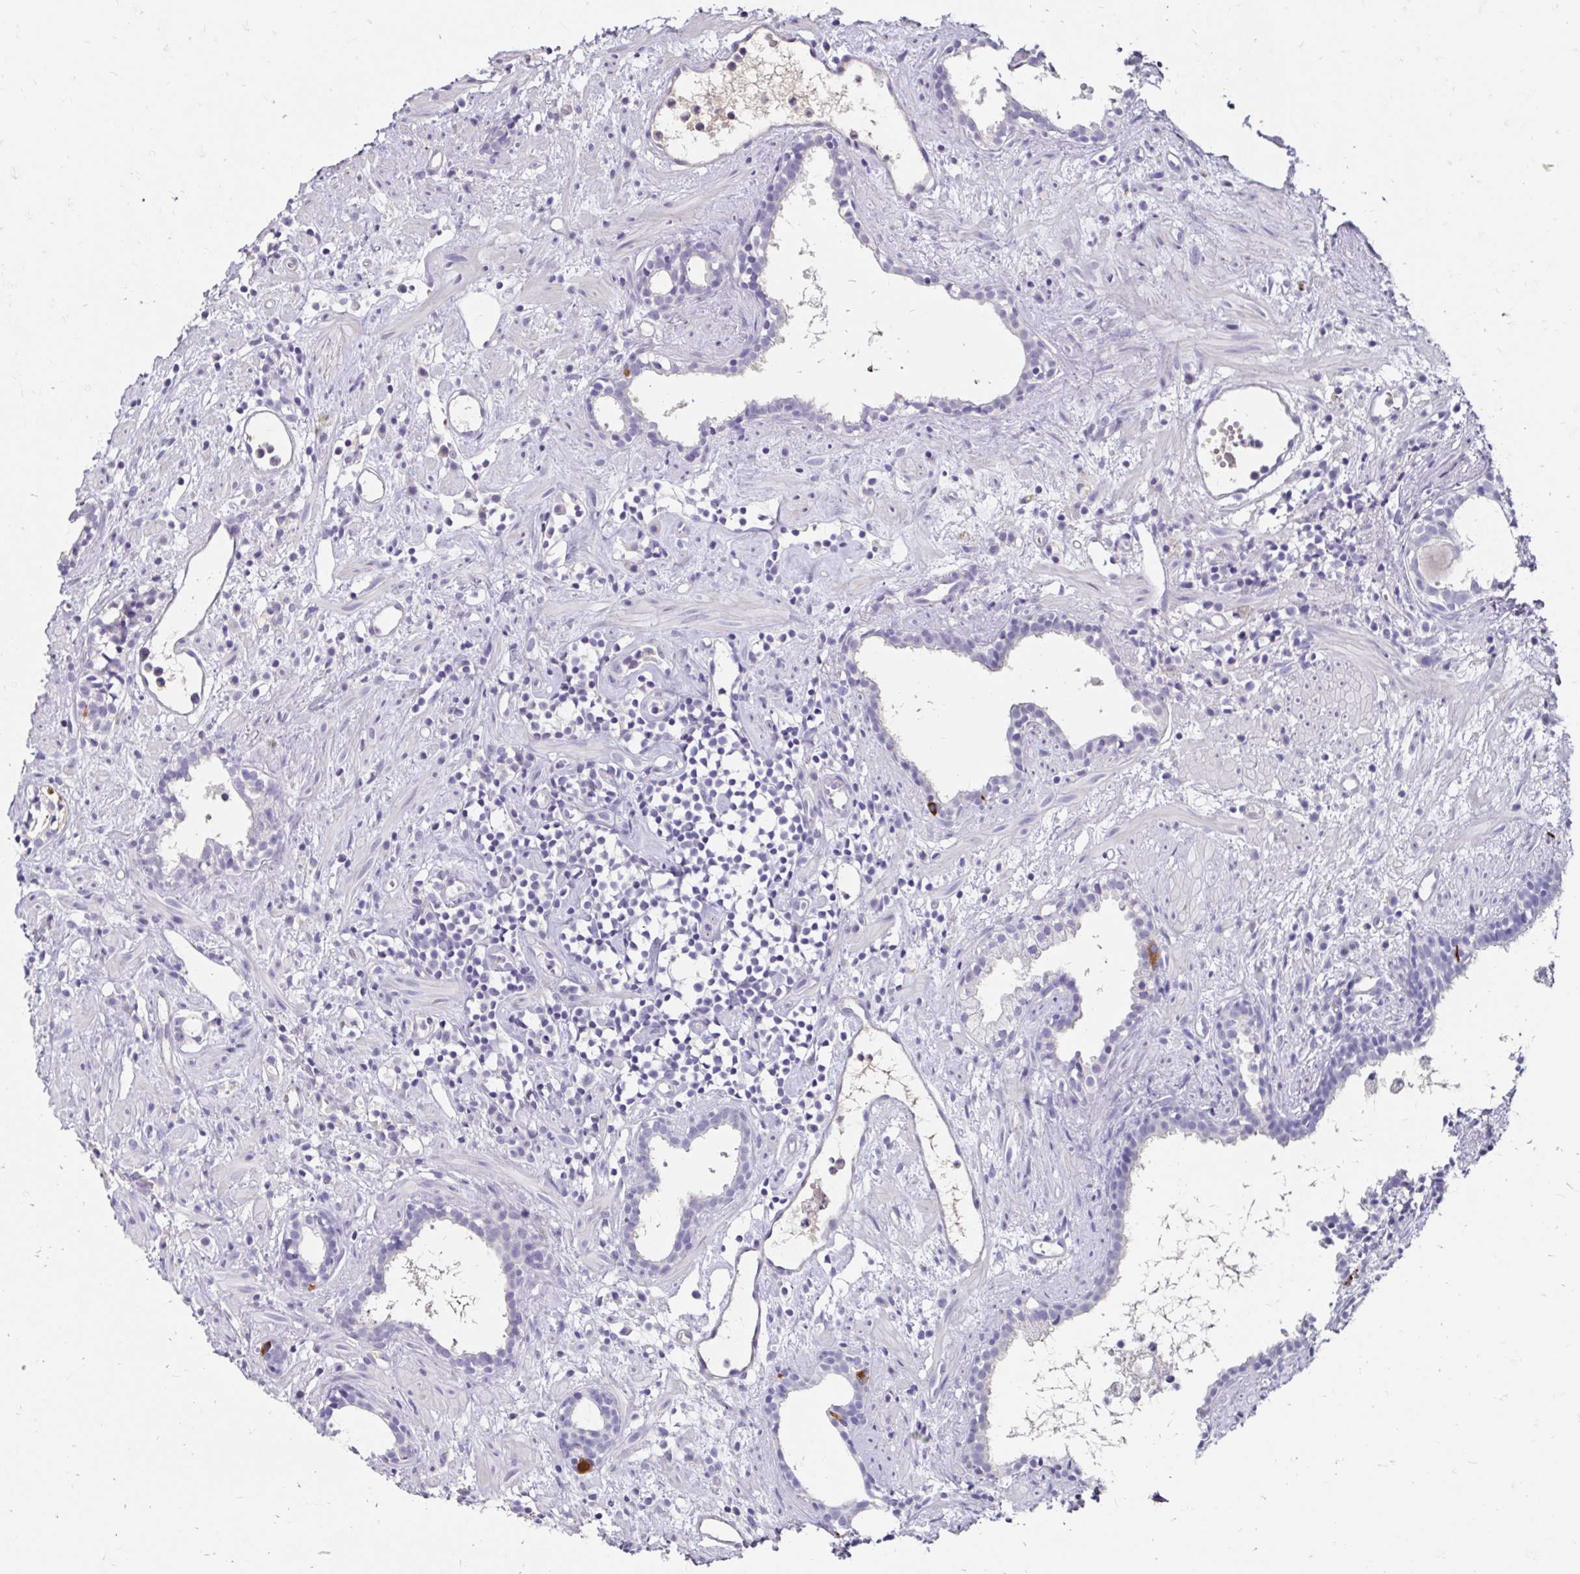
{"staining": {"intensity": "negative", "quantity": "none", "location": "none"}, "tissue": "prostate cancer", "cell_type": "Tumor cells", "image_type": "cancer", "snomed": [{"axis": "morphology", "description": "Adenocarcinoma, High grade"}, {"axis": "topography", "description": "Prostate"}], "caption": "High magnification brightfield microscopy of adenocarcinoma (high-grade) (prostate) stained with DAB (3,3'-diaminobenzidine) (brown) and counterstained with hematoxylin (blue): tumor cells show no significant positivity.", "gene": "SCG3", "patient": {"sex": "male", "age": 83}}